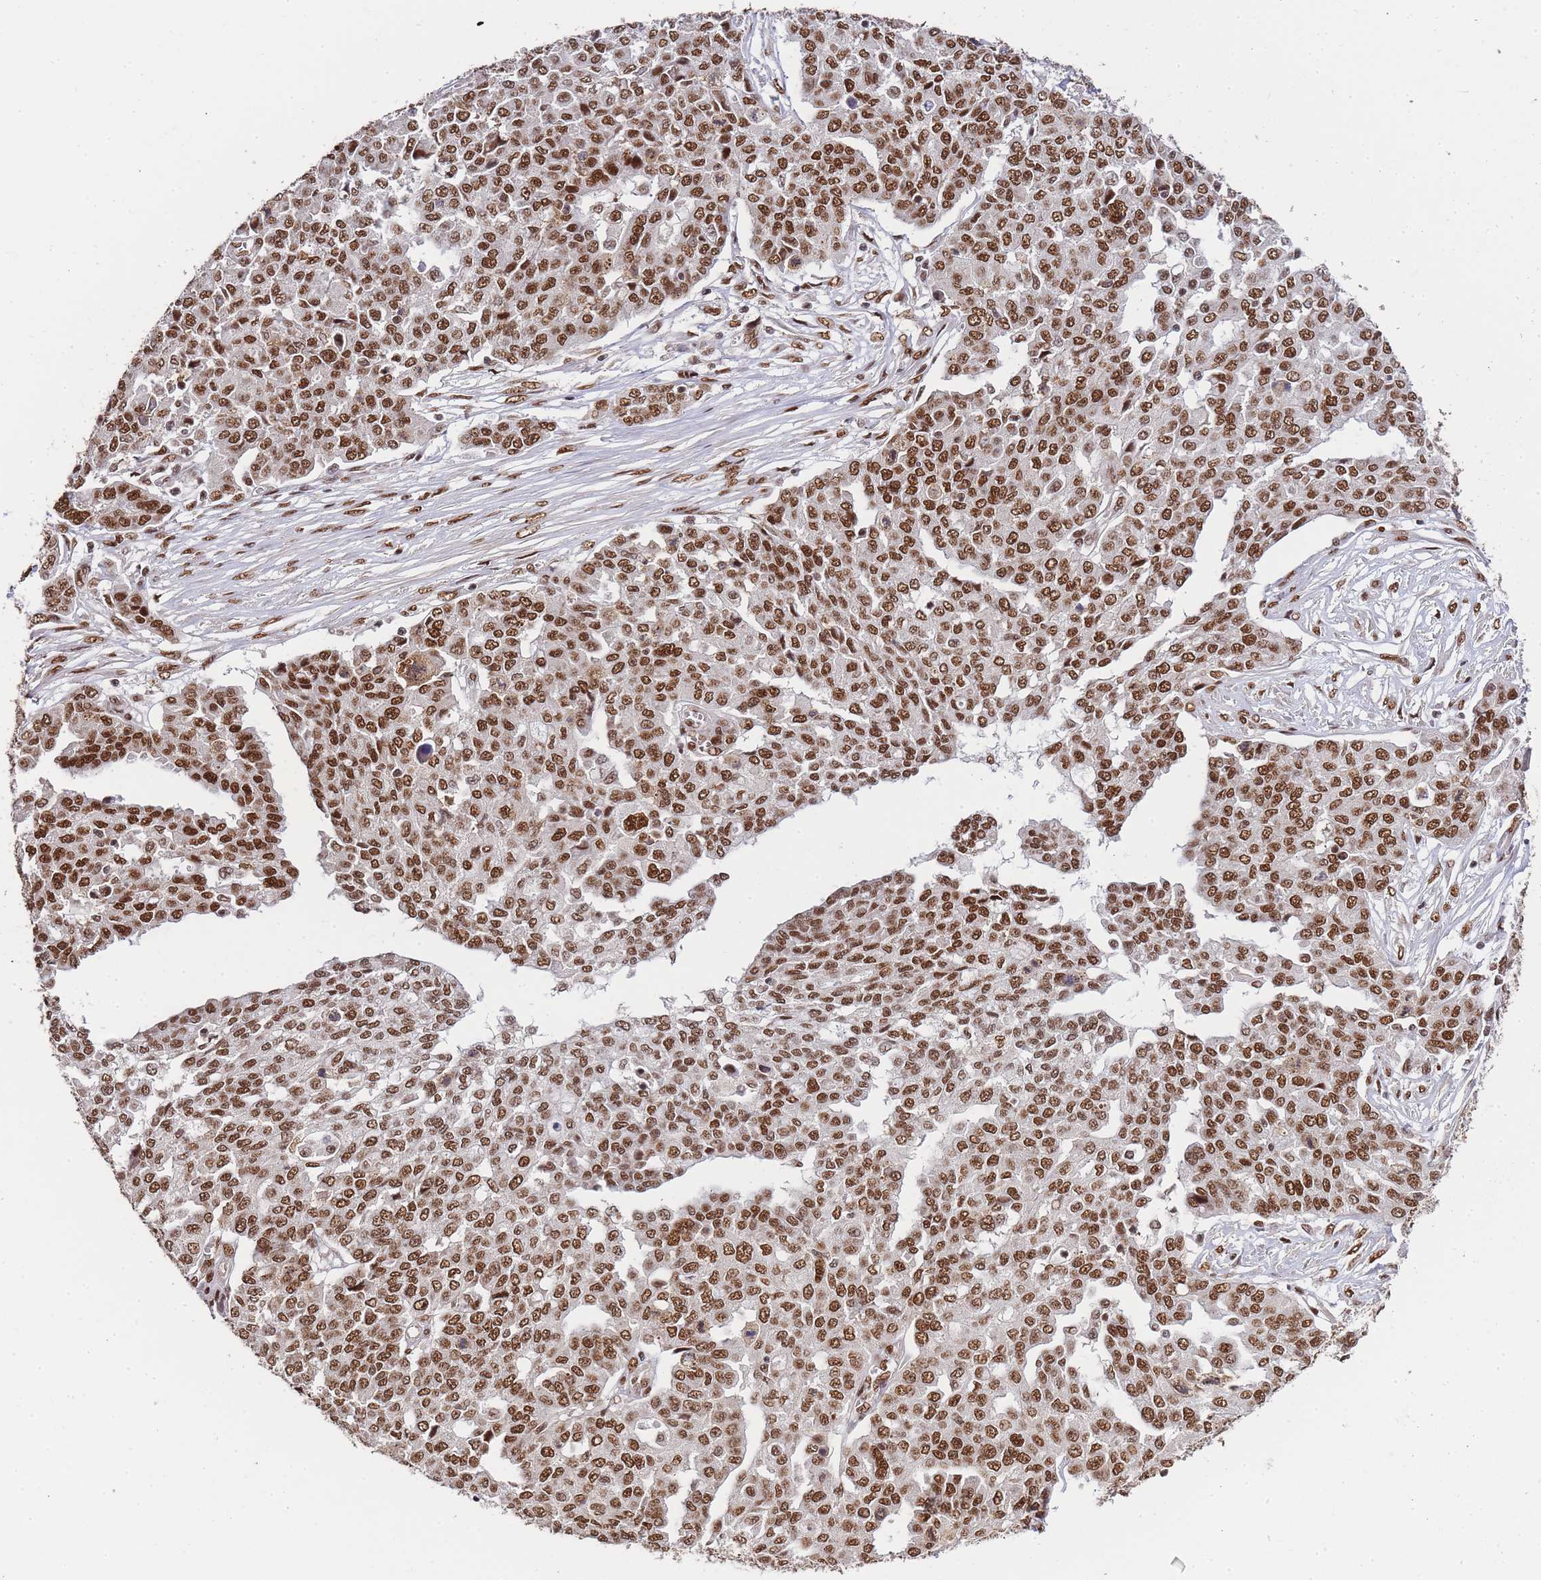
{"staining": {"intensity": "moderate", "quantity": ">75%", "location": "nuclear"}, "tissue": "ovarian cancer", "cell_type": "Tumor cells", "image_type": "cancer", "snomed": [{"axis": "morphology", "description": "Cystadenocarcinoma, serous, NOS"}, {"axis": "topography", "description": "Soft tissue"}, {"axis": "topography", "description": "Ovary"}], "caption": "Protein expression by immunohistochemistry (IHC) shows moderate nuclear staining in approximately >75% of tumor cells in serous cystadenocarcinoma (ovarian).", "gene": "PRKDC", "patient": {"sex": "female", "age": 57}}